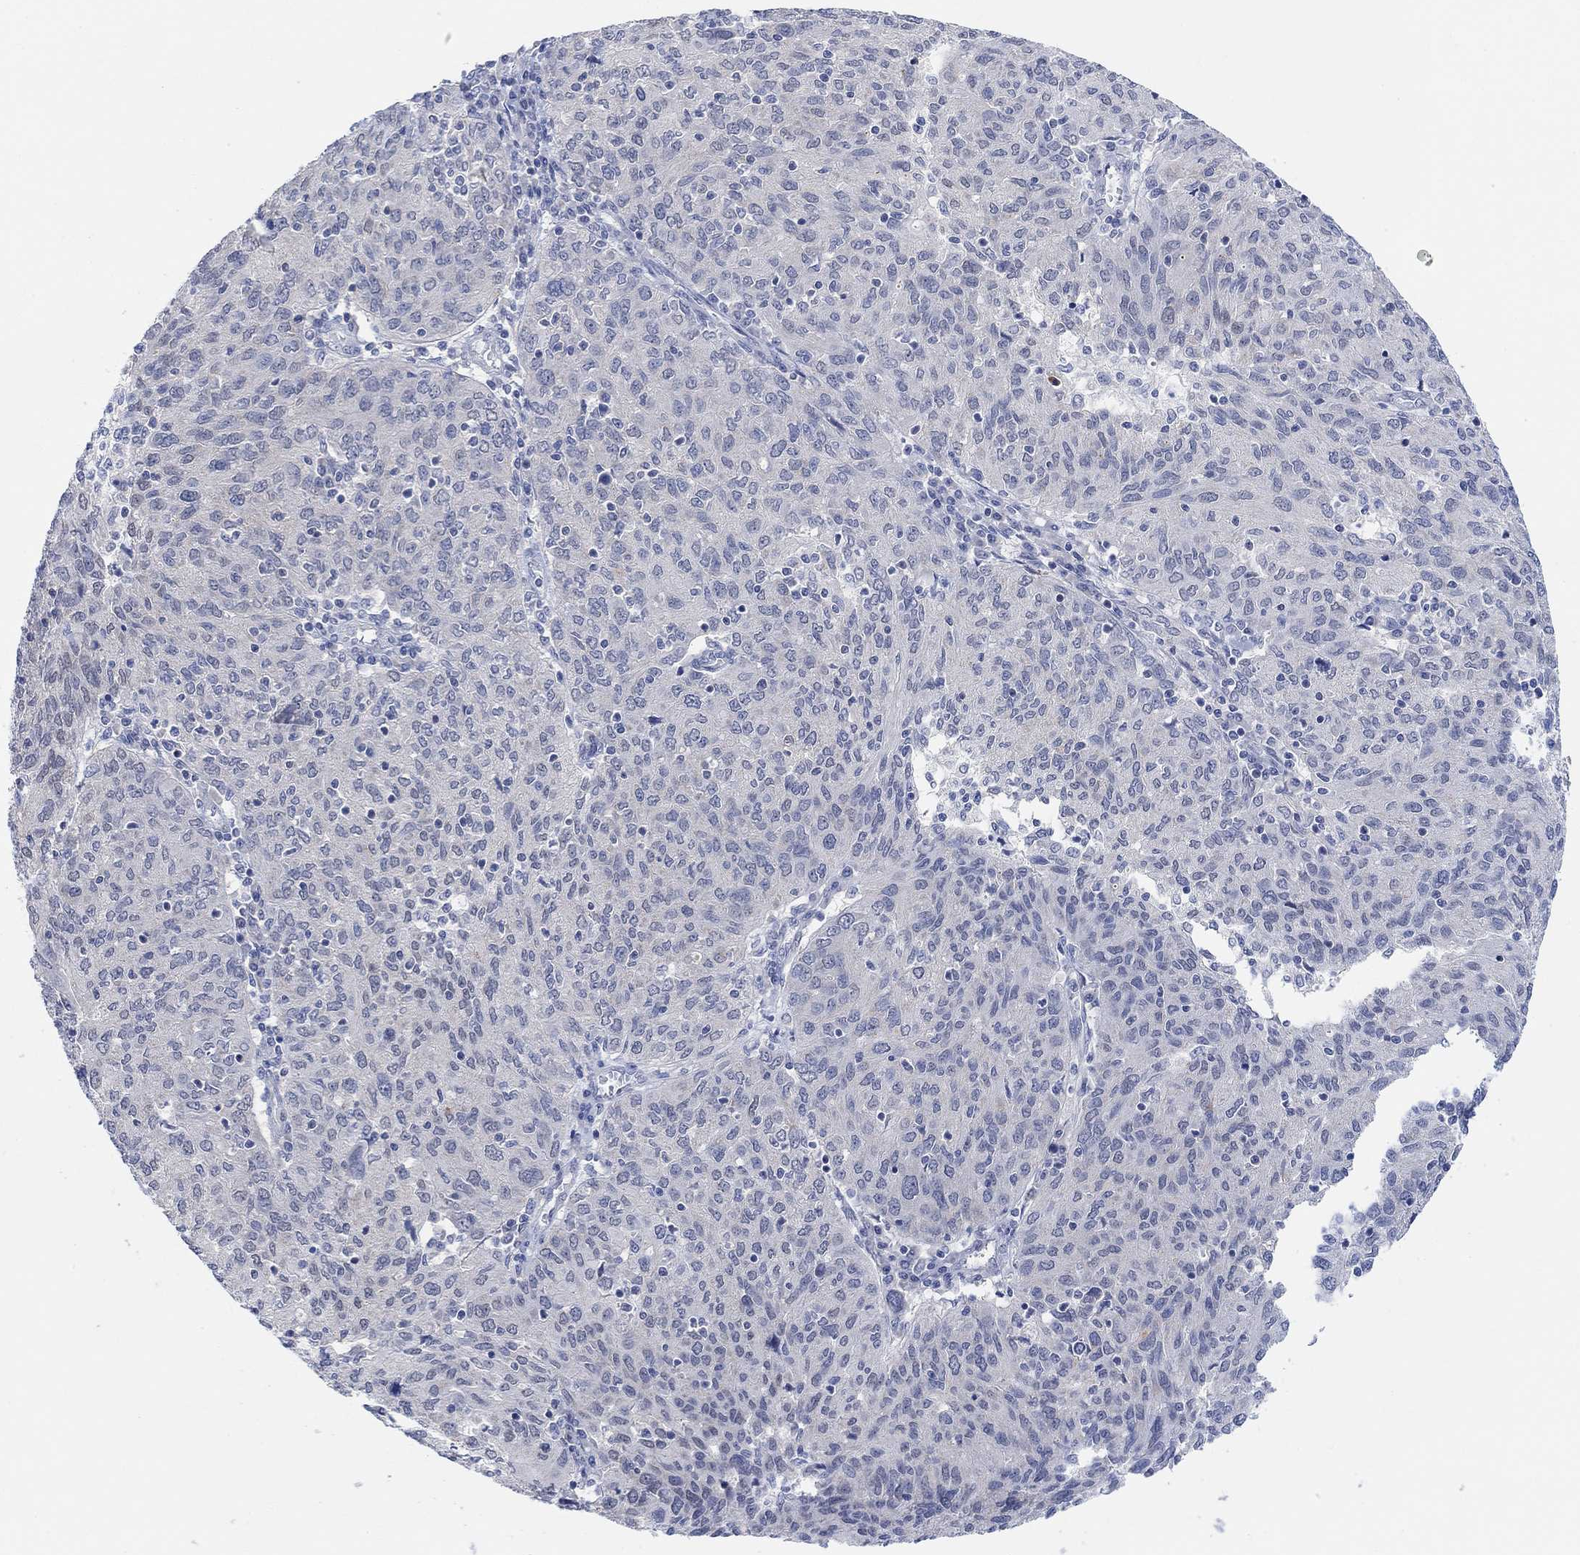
{"staining": {"intensity": "weak", "quantity": "<25%", "location": "cytoplasmic/membranous"}, "tissue": "ovarian cancer", "cell_type": "Tumor cells", "image_type": "cancer", "snomed": [{"axis": "morphology", "description": "Carcinoma, endometroid"}, {"axis": "topography", "description": "Ovary"}], "caption": "Tumor cells are negative for brown protein staining in ovarian cancer. Nuclei are stained in blue.", "gene": "RIMS1", "patient": {"sex": "female", "age": 50}}